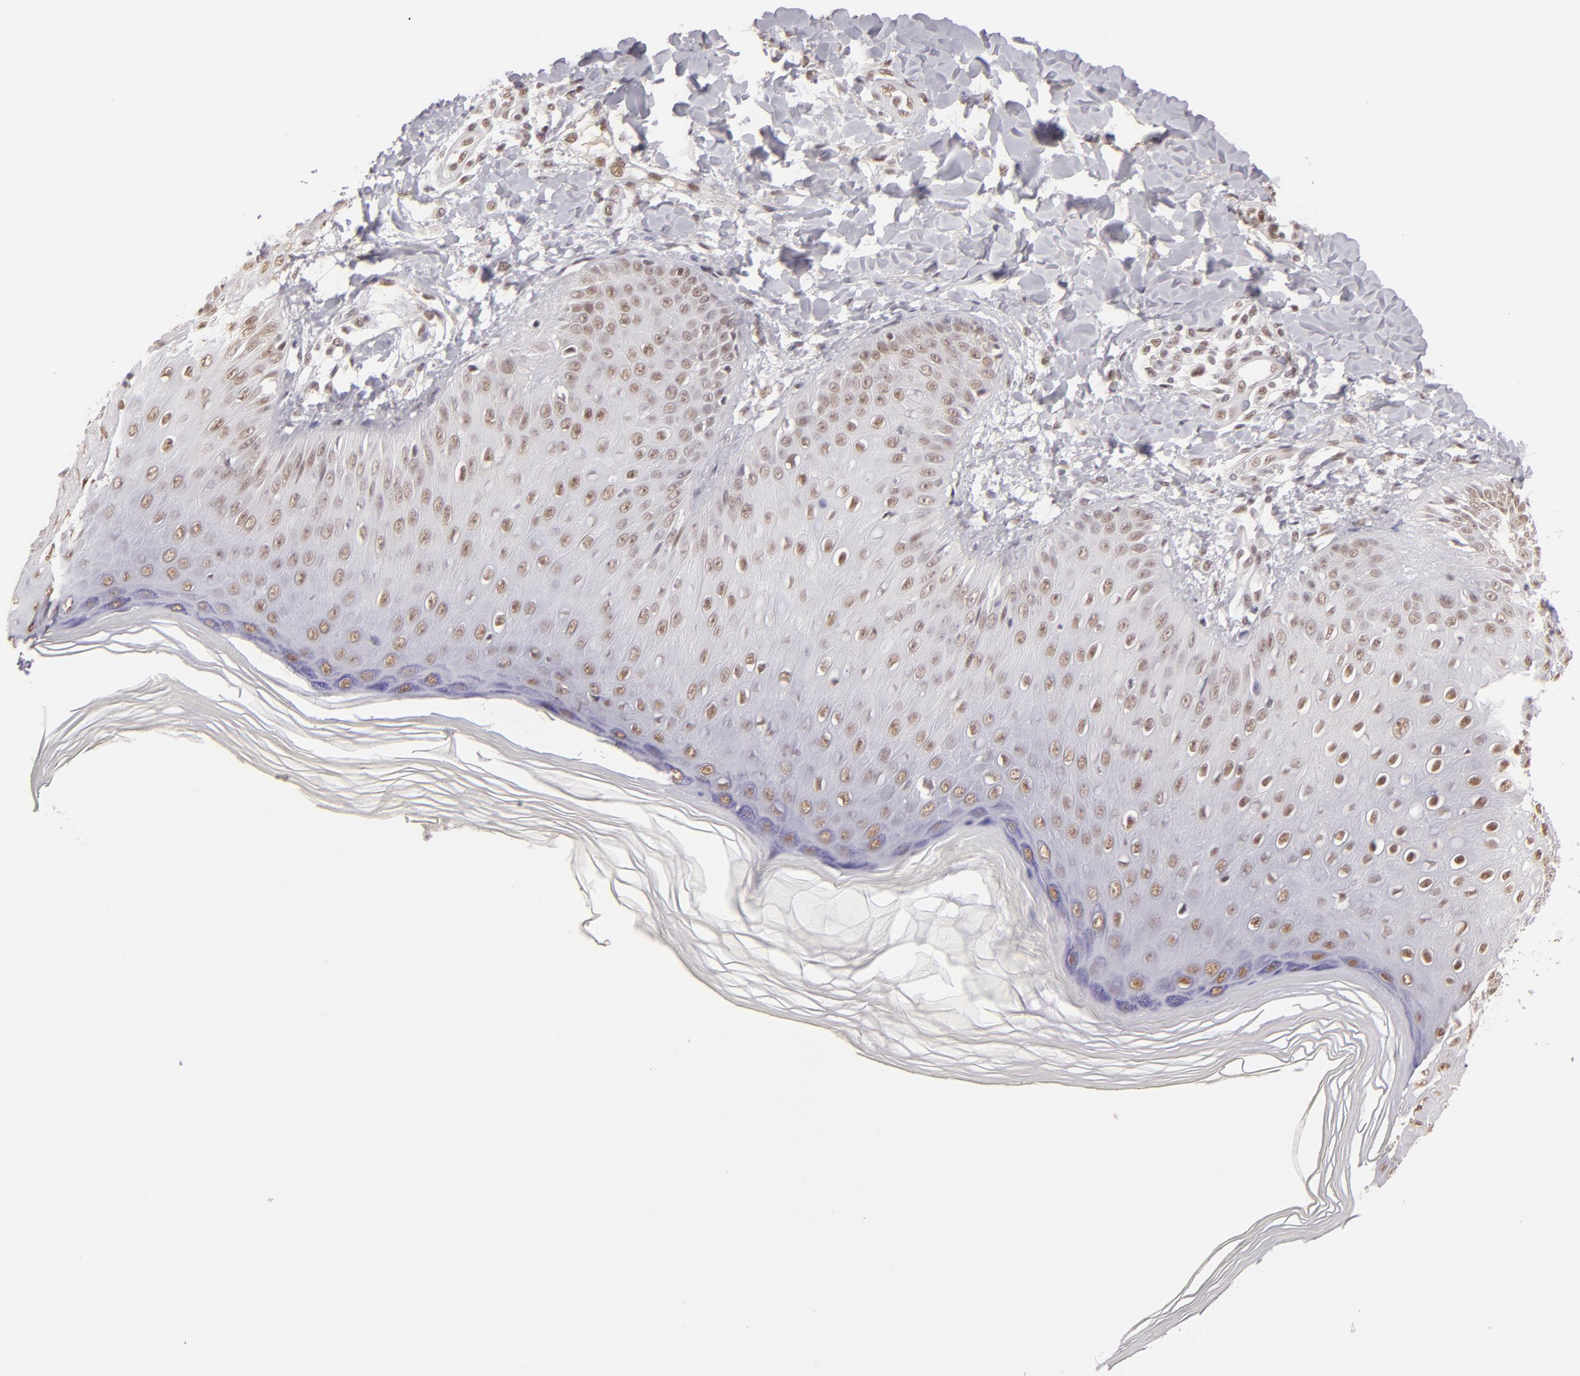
{"staining": {"intensity": "weak", "quantity": ">75%", "location": "nuclear"}, "tissue": "skin", "cell_type": "Epidermal cells", "image_type": "normal", "snomed": [{"axis": "morphology", "description": "Normal tissue, NOS"}, {"axis": "morphology", "description": "Inflammation, NOS"}, {"axis": "topography", "description": "Soft tissue"}, {"axis": "topography", "description": "Anal"}], "caption": "The micrograph demonstrates staining of unremarkable skin, revealing weak nuclear protein positivity (brown color) within epidermal cells. The staining was performed using DAB (3,3'-diaminobenzidine), with brown indicating positive protein expression. Nuclei are stained blue with hematoxylin.", "gene": "INTS6", "patient": {"sex": "female", "age": 15}}